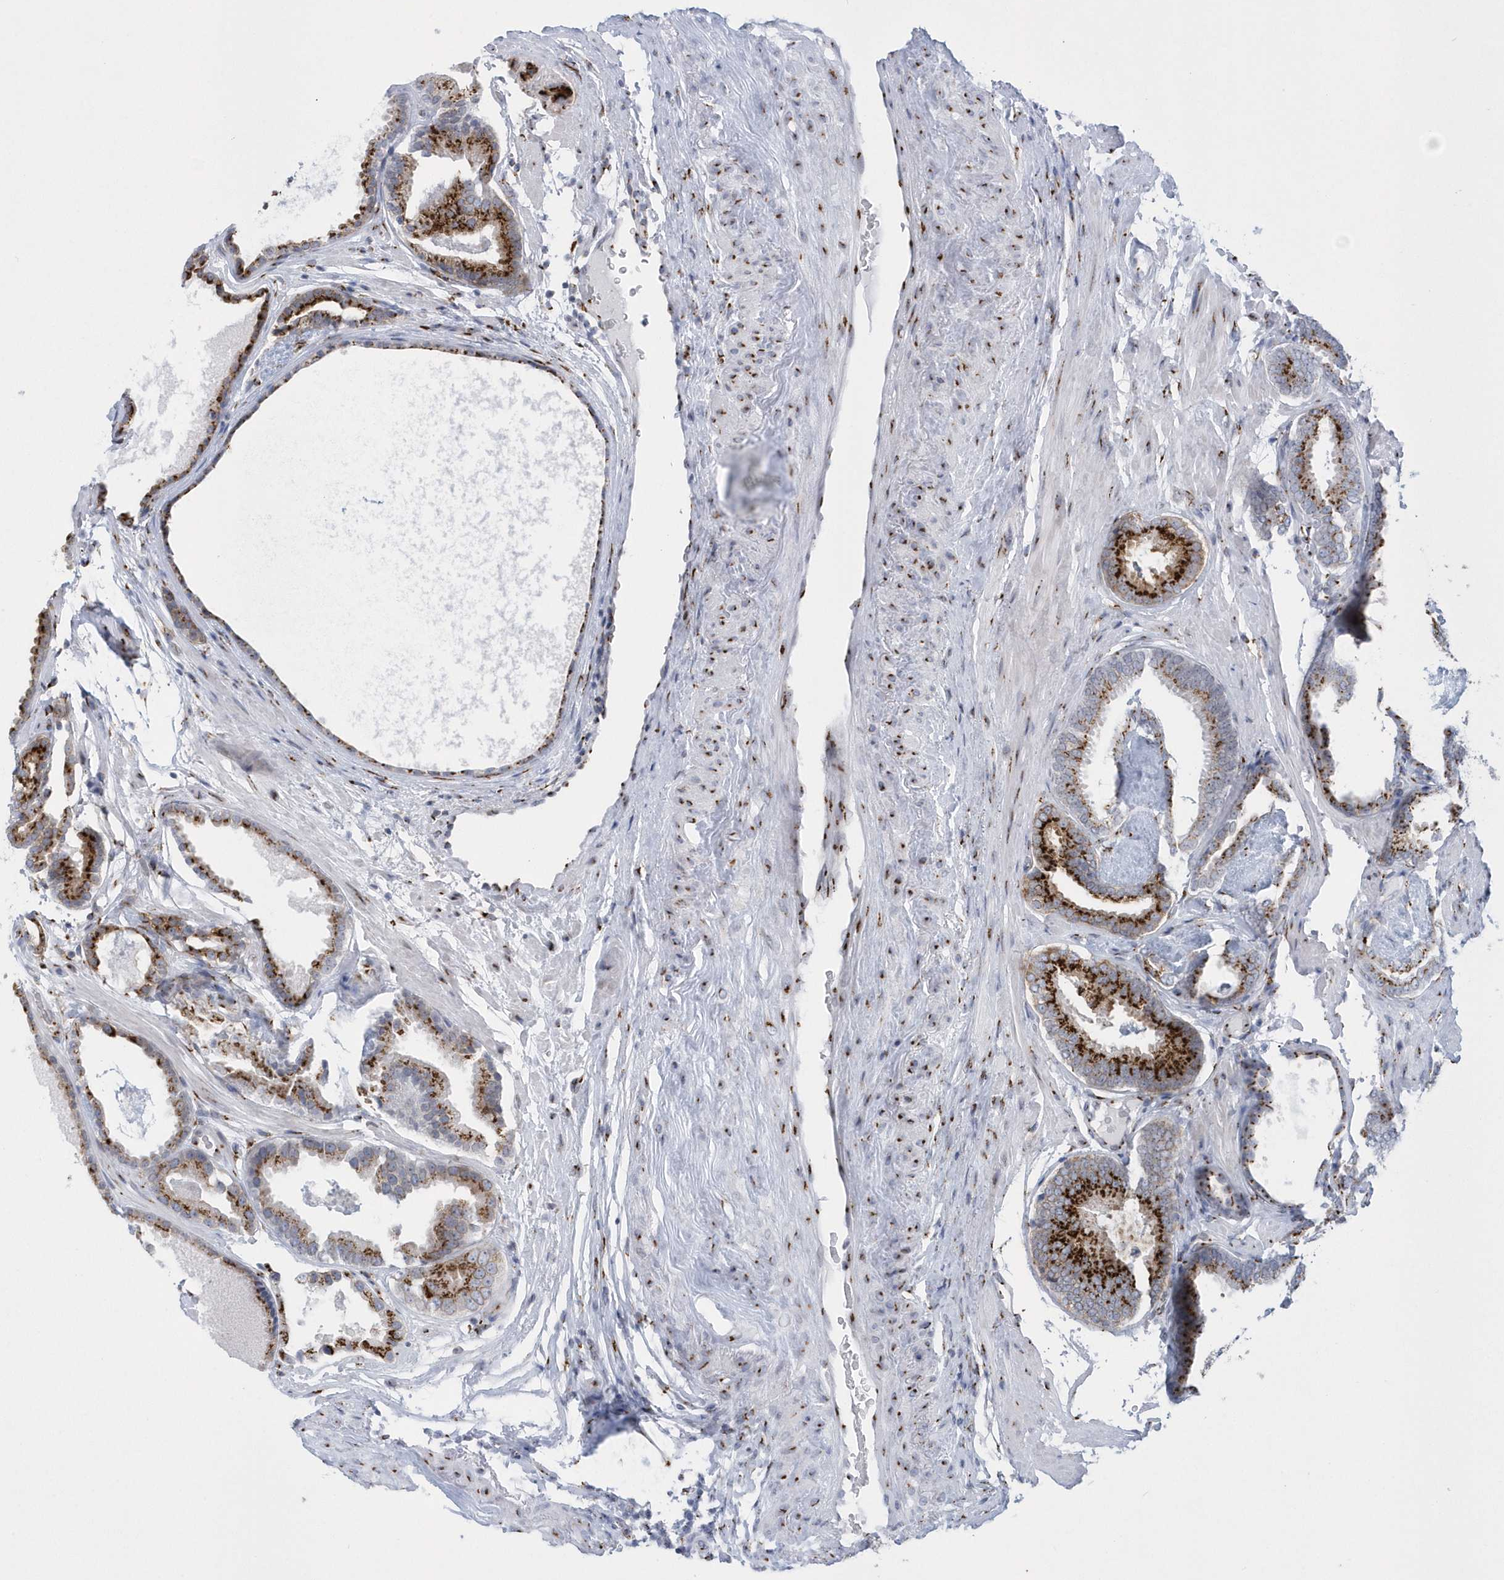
{"staining": {"intensity": "moderate", "quantity": ">75%", "location": "cytoplasmic/membranous"}, "tissue": "prostate cancer", "cell_type": "Tumor cells", "image_type": "cancer", "snomed": [{"axis": "morphology", "description": "Adenocarcinoma, Low grade"}, {"axis": "topography", "description": "Prostate"}], "caption": "IHC (DAB (3,3'-diaminobenzidine)) staining of adenocarcinoma (low-grade) (prostate) reveals moderate cytoplasmic/membranous protein staining in approximately >75% of tumor cells.", "gene": "SLX9", "patient": {"sex": "male", "age": 71}}